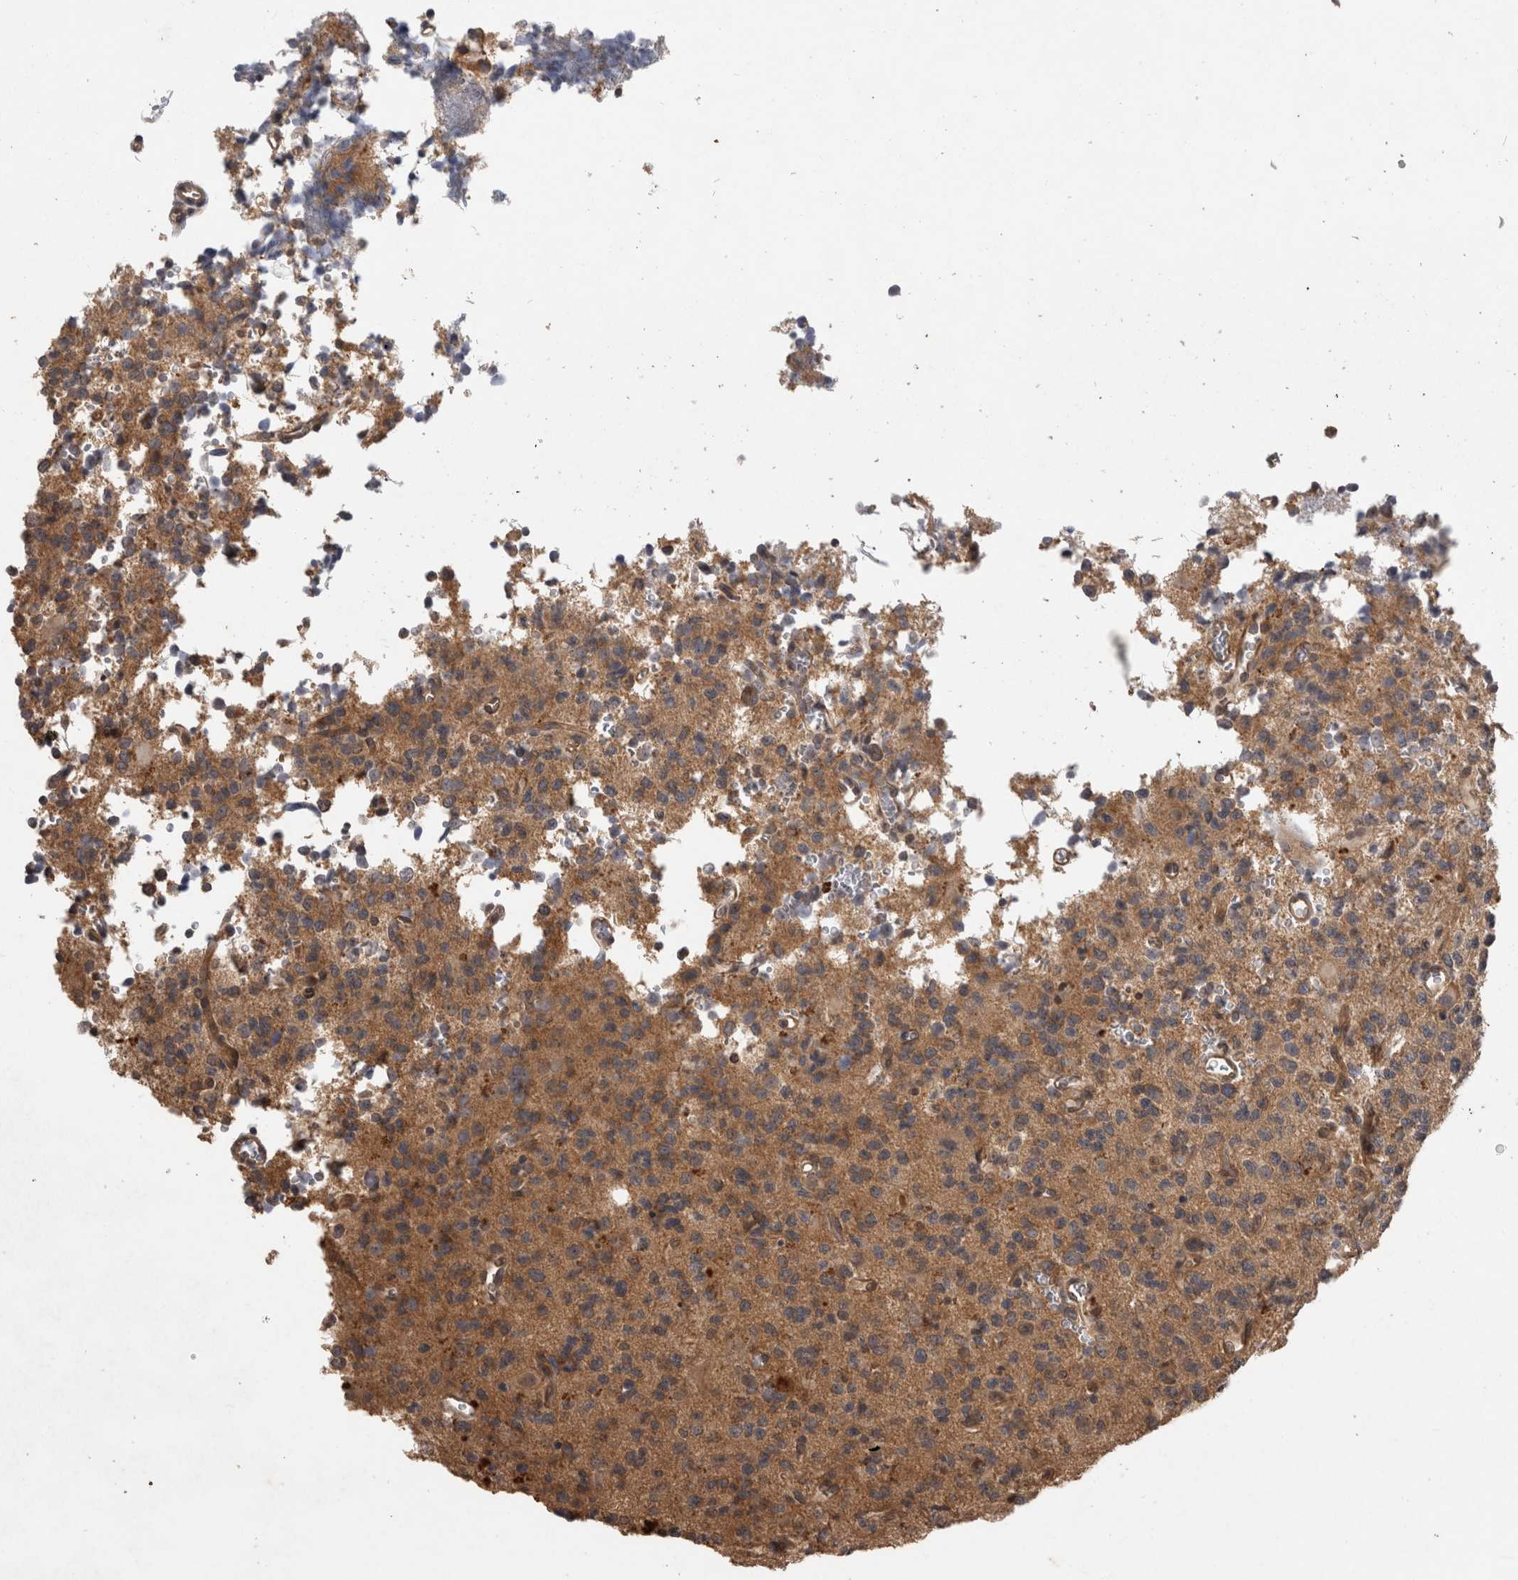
{"staining": {"intensity": "moderate", "quantity": ">75%", "location": "cytoplasmic/membranous"}, "tissue": "glioma", "cell_type": "Tumor cells", "image_type": "cancer", "snomed": [{"axis": "morphology", "description": "Glioma, malignant, High grade"}, {"axis": "topography", "description": "Brain"}], "caption": "Protein positivity by immunohistochemistry (IHC) exhibits moderate cytoplasmic/membranous staining in about >75% of tumor cells in glioma.", "gene": "RHPN1", "patient": {"sex": "female", "age": 62}}